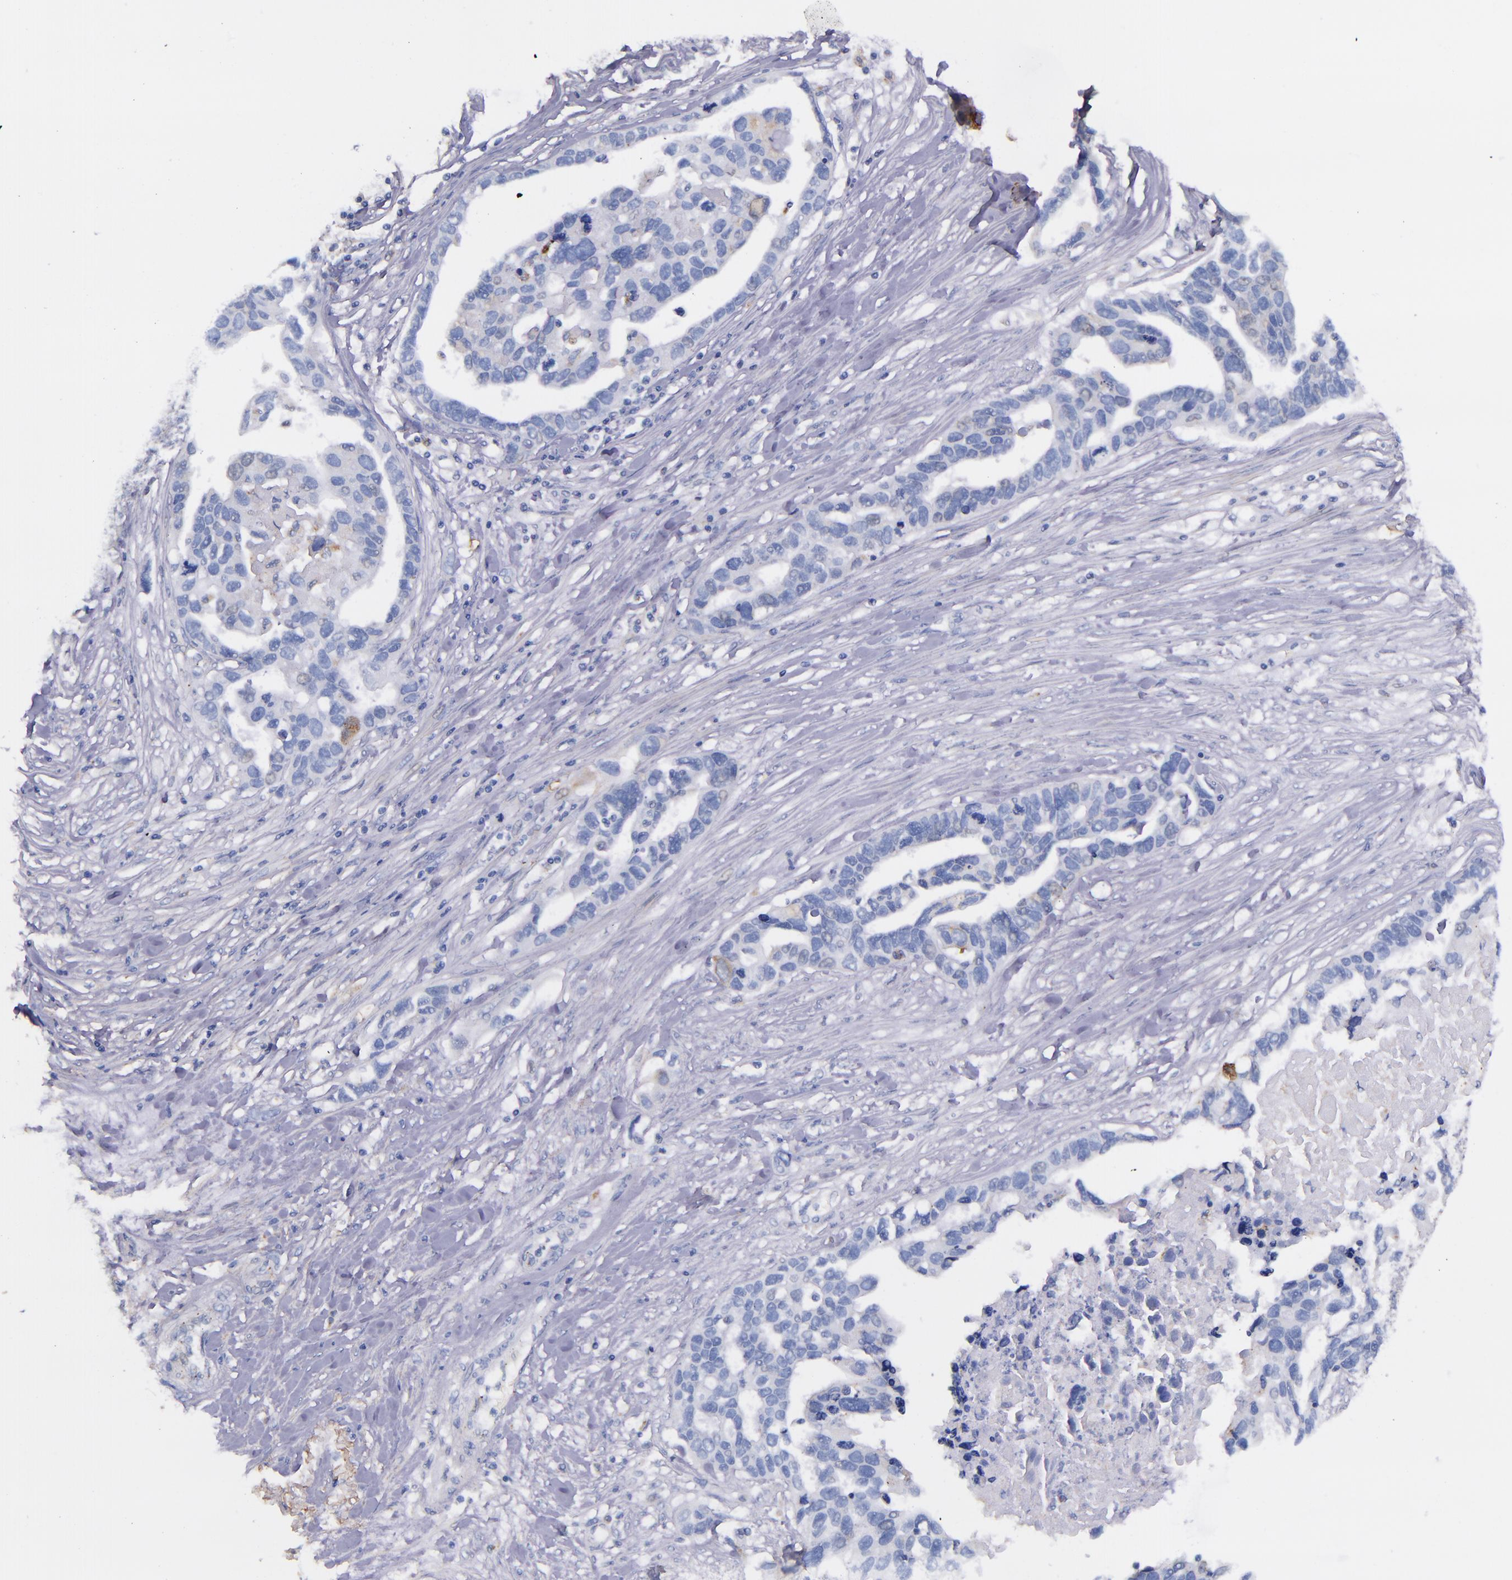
{"staining": {"intensity": "negative", "quantity": "none", "location": "none"}, "tissue": "ovarian cancer", "cell_type": "Tumor cells", "image_type": "cancer", "snomed": [{"axis": "morphology", "description": "Cystadenocarcinoma, serous, NOS"}, {"axis": "topography", "description": "Ovary"}], "caption": "This is an immunohistochemistry (IHC) image of serous cystadenocarcinoma (ovarian). There is no positivity in tumor cells.", "gene": "IVL", "patient": {"sex": "female", "age": 54}}